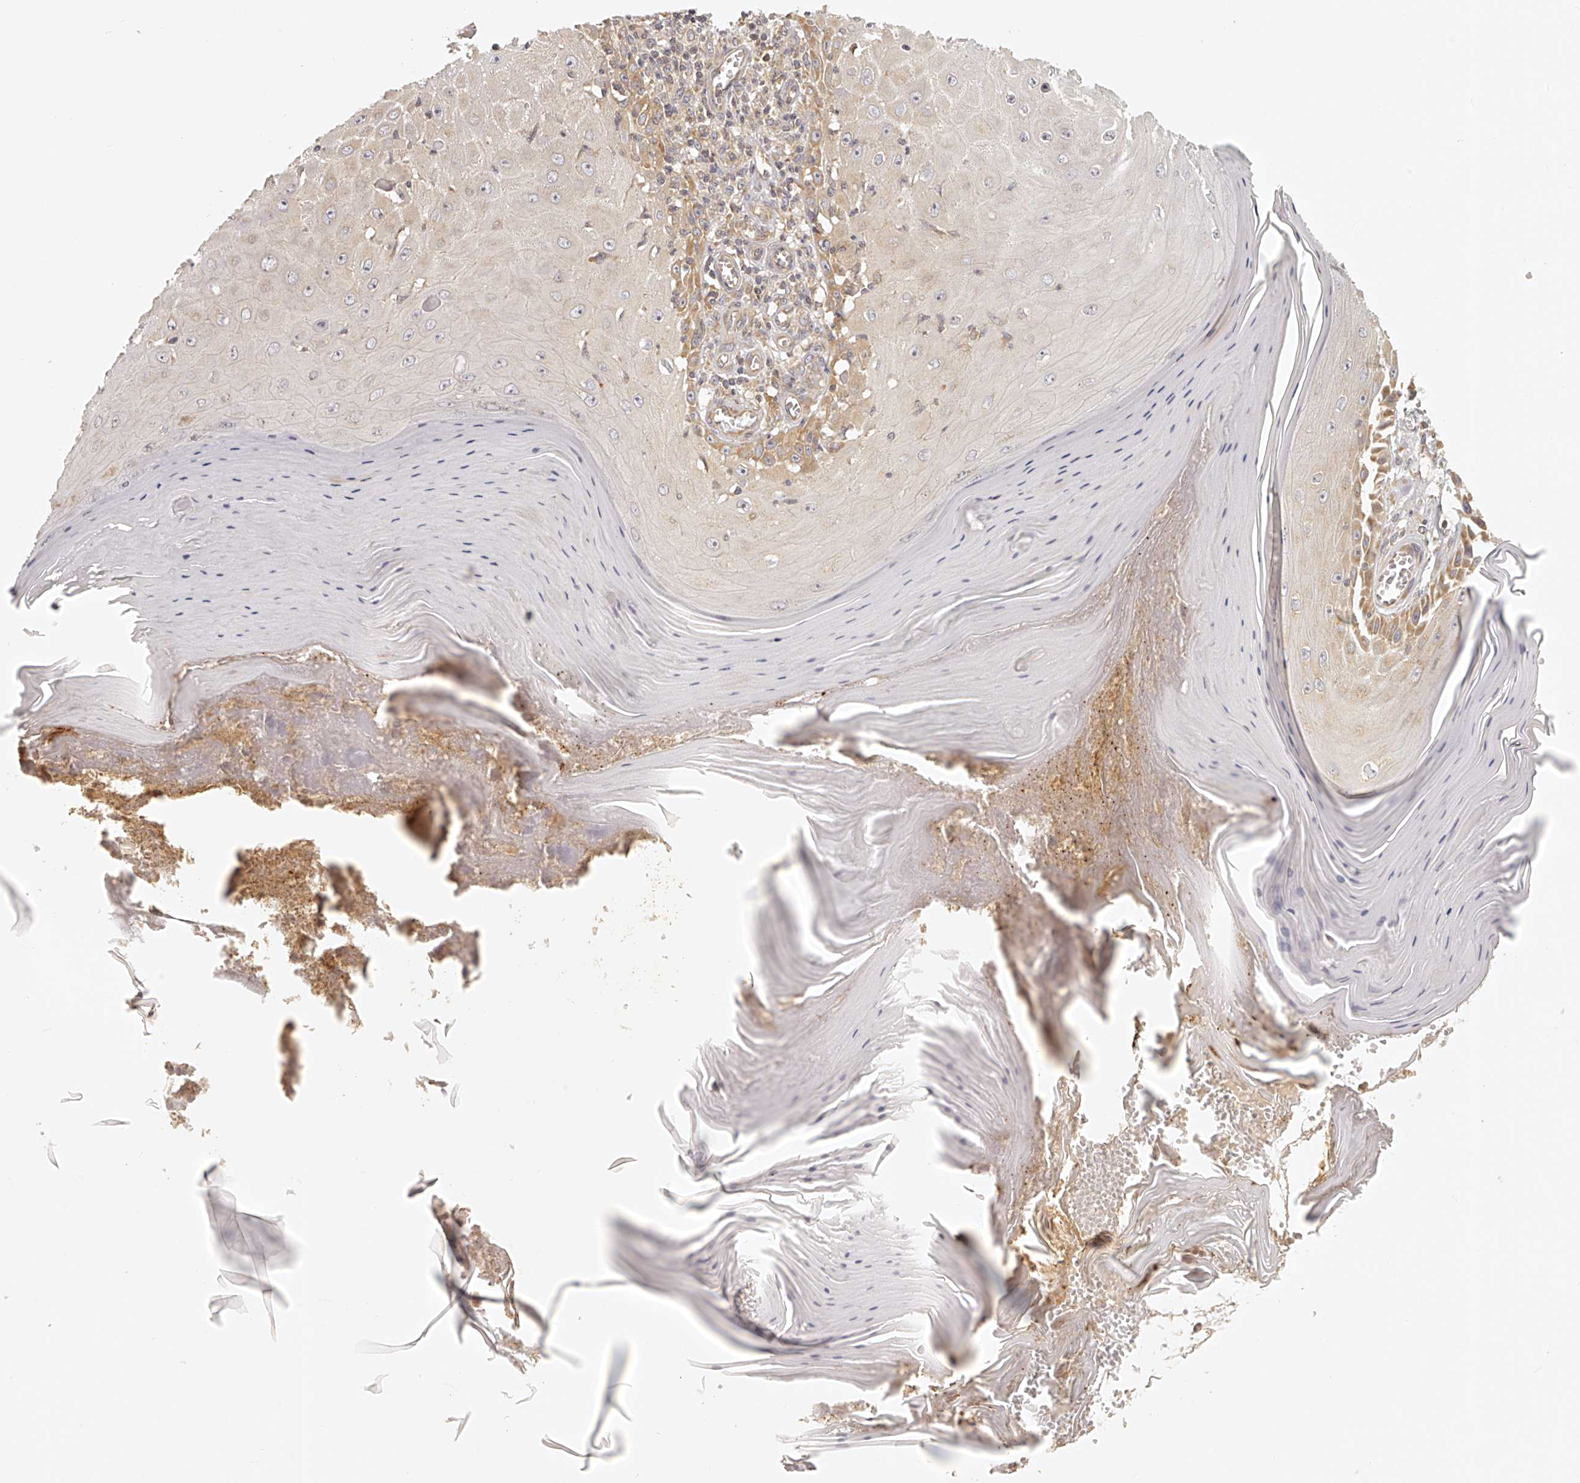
{"staining": {"intensity": "moderate", "quantity": "<25%", "location": "cytoplasmic/membranous"}, "tissue": "skin cancer", "cell_type": "Tumor cells", "image_type": "cancer", "snomed": [{"axis": "morphology", "description": "Squamous cell carcinoma, NOS"}, {"axis": "topography", "description": "Skin"}], "caption": "A low amount of moderate cytoplasmic/membranous positivity is appreciated in approximately <25% of tumor cells in squamous cell carcinoma (skin) tissue.", "gene": "EIF3I", "patient": {"sex": "female", "age": 73}}